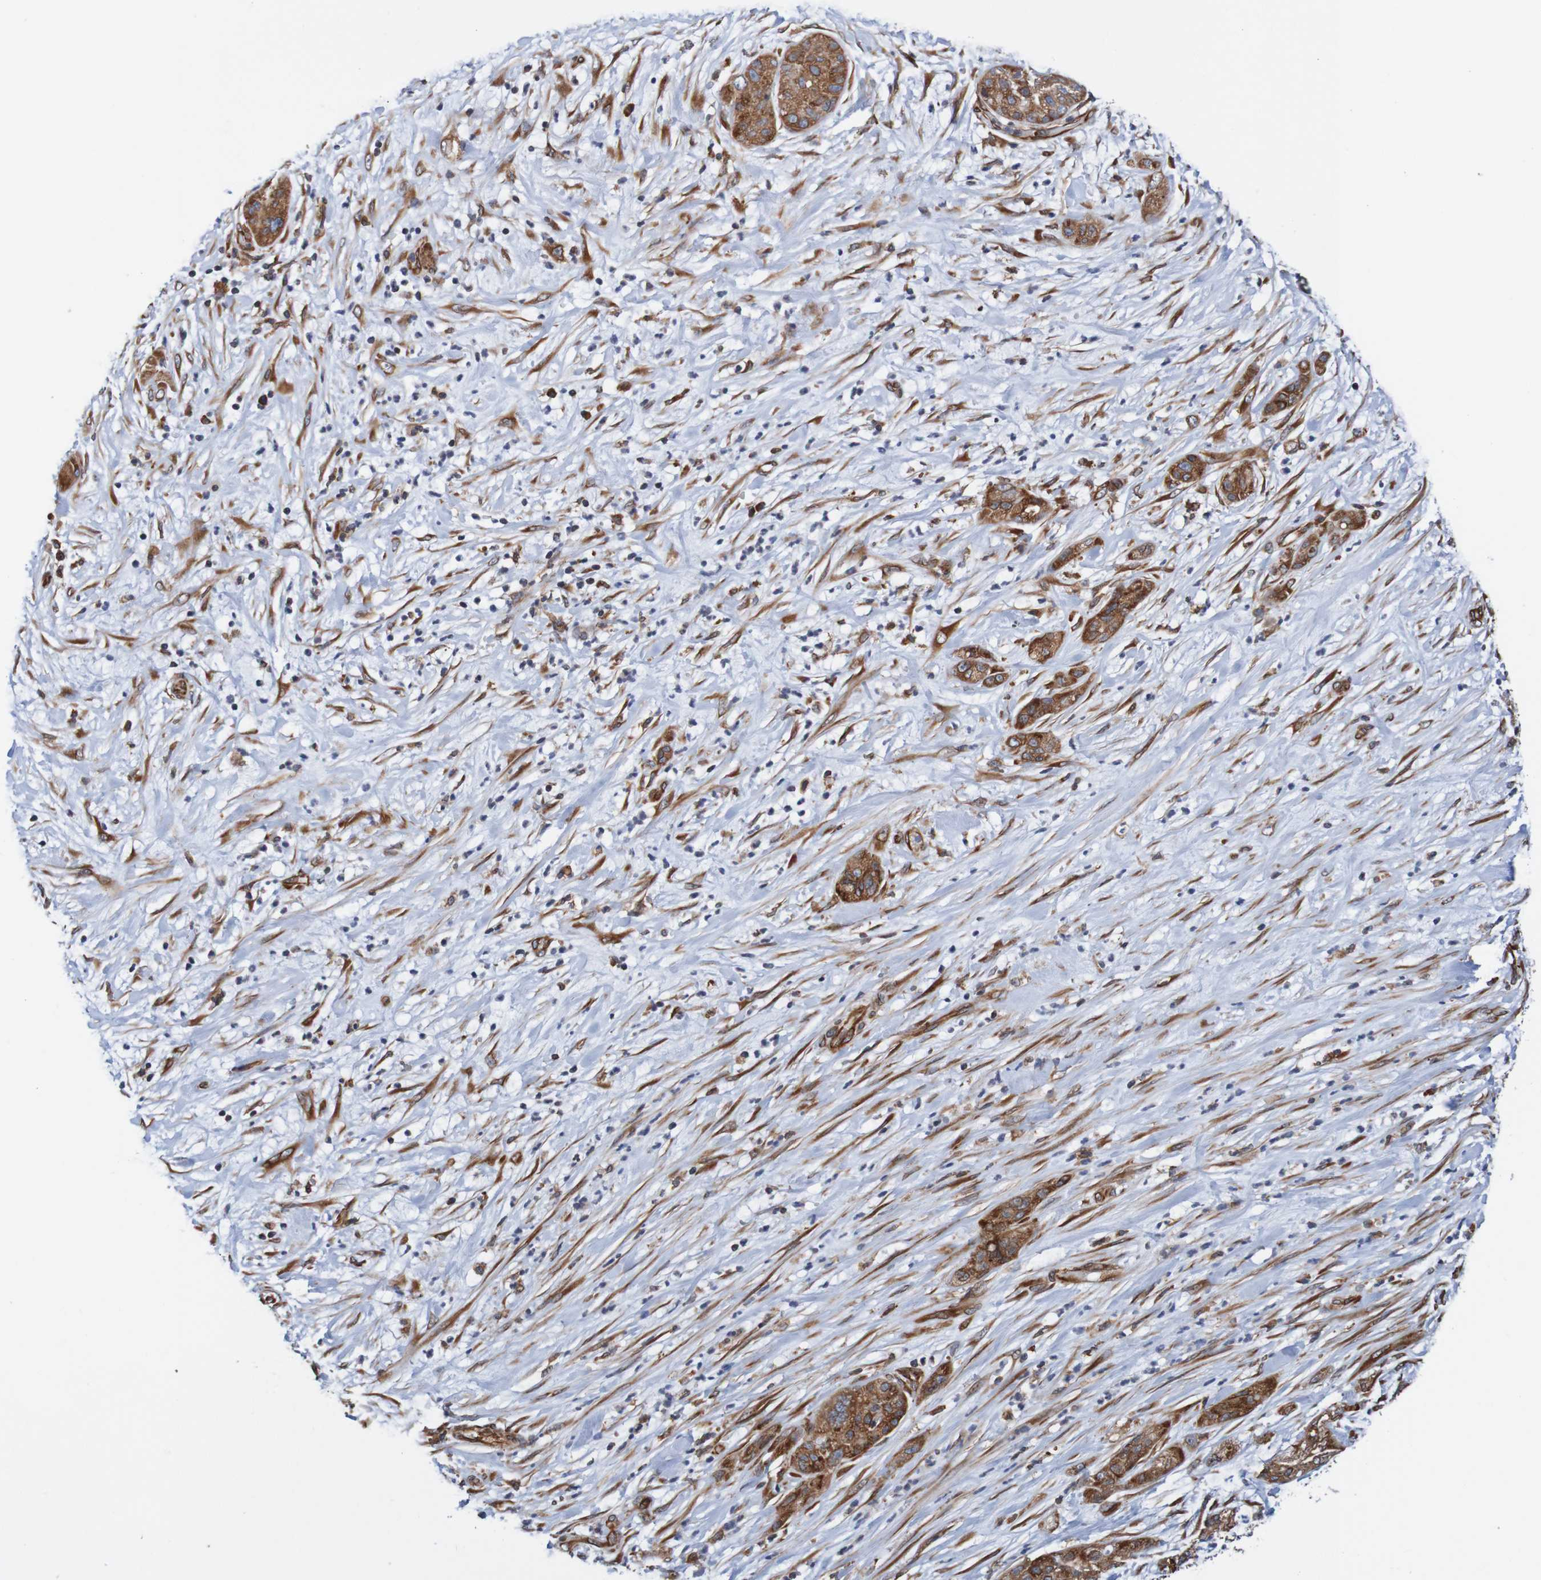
{"staining": {"intensity": "strong", "quantity": ">75%", "location": "cytoplasmic/membranous,nuclear"}, "tissue": "pancreatic cancer", "cell_type": "Tumor cells", "image_type": "cancer", "snomed": [{"axis": "morphology", "description": "Adenocarcinoma, NOS"}, {"axis": "topography", "description": "Pancreas"}], "caption": "Pancreatic adenocarcinoma tissue demonstrates strong cytoplasmic/membranous and nuclear expression in approximately >75% of tumor cells", "gene": "TMEM109", "patient": {"sex": "female", "age": 78}}